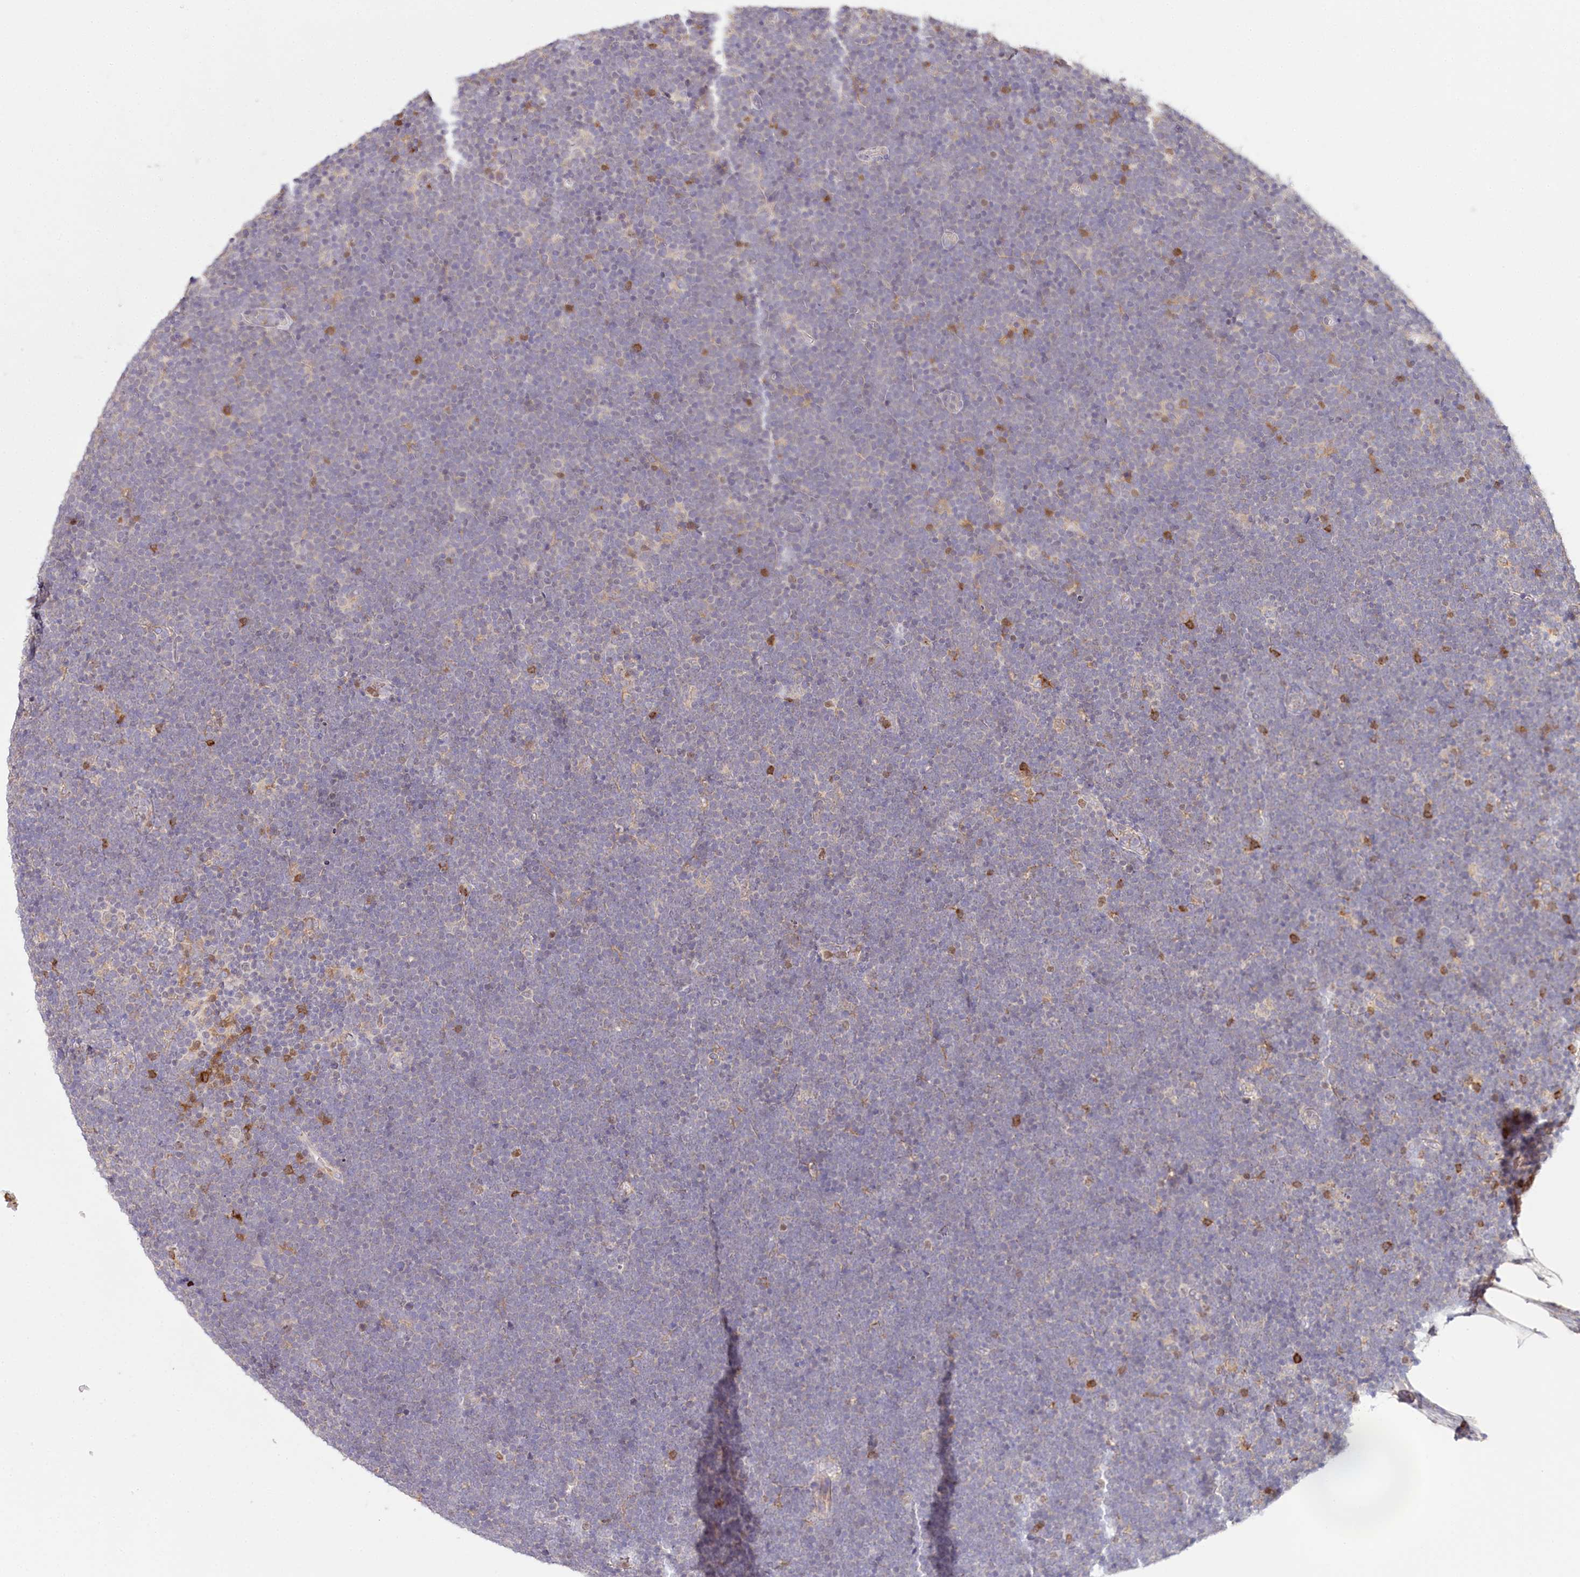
{"staining": {"intensity": "negative", "quantity": "none", "location": "none"}, "tissue": "lymphoma", "cell_type": "Tumor cells", "image_type": "cancer", "snomed": [{"axis": "morphology", "description": "Malignant lymphoma, non-Hodgkin's type, High grade"}, {"axis": "topography", "description": "Lymph node"}], "caption": "The histopathology image shows no staining of tumor cells in lymphoma.", "gene": "DAPK1", "patient": {"sex": "male", "age": 13}}